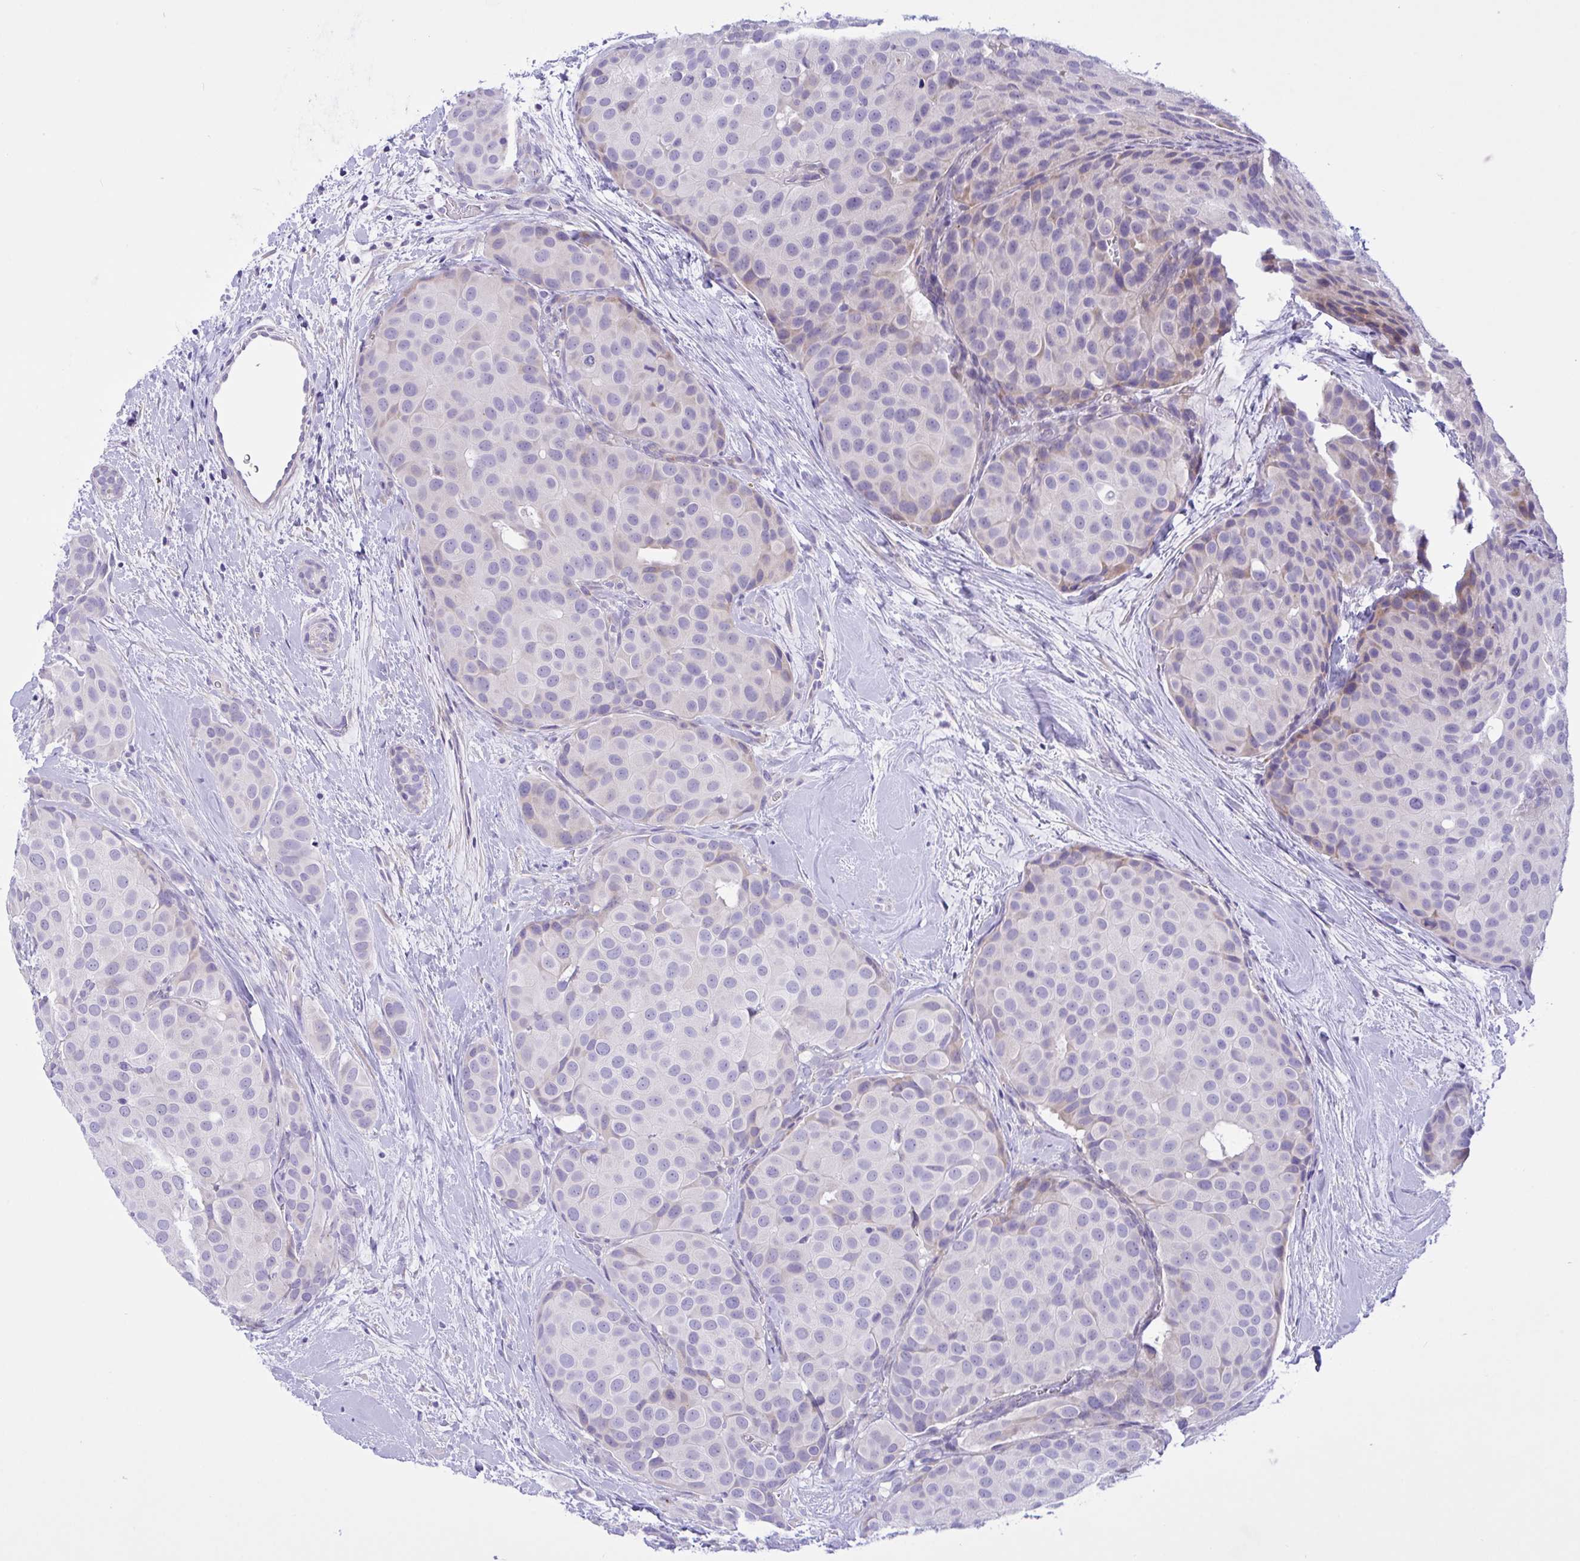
{"staining": {"intensity": "negative", "quantity": "none", "location": "none"}, "tissue": "breast cancer", "cell_type": "Tumor cells", "image_type": "cancer", "snomed": [{"axis": "morphology", "description": "Duct carcinoma"}, {"axis": "topography", "description": "Breast"}], "caption": "Immunohistochemical staining of human breast cancer shows no significant expression in tumor cells.", "gene": "FAM86B1", "patient": {"sex": "female", "age": 70}}